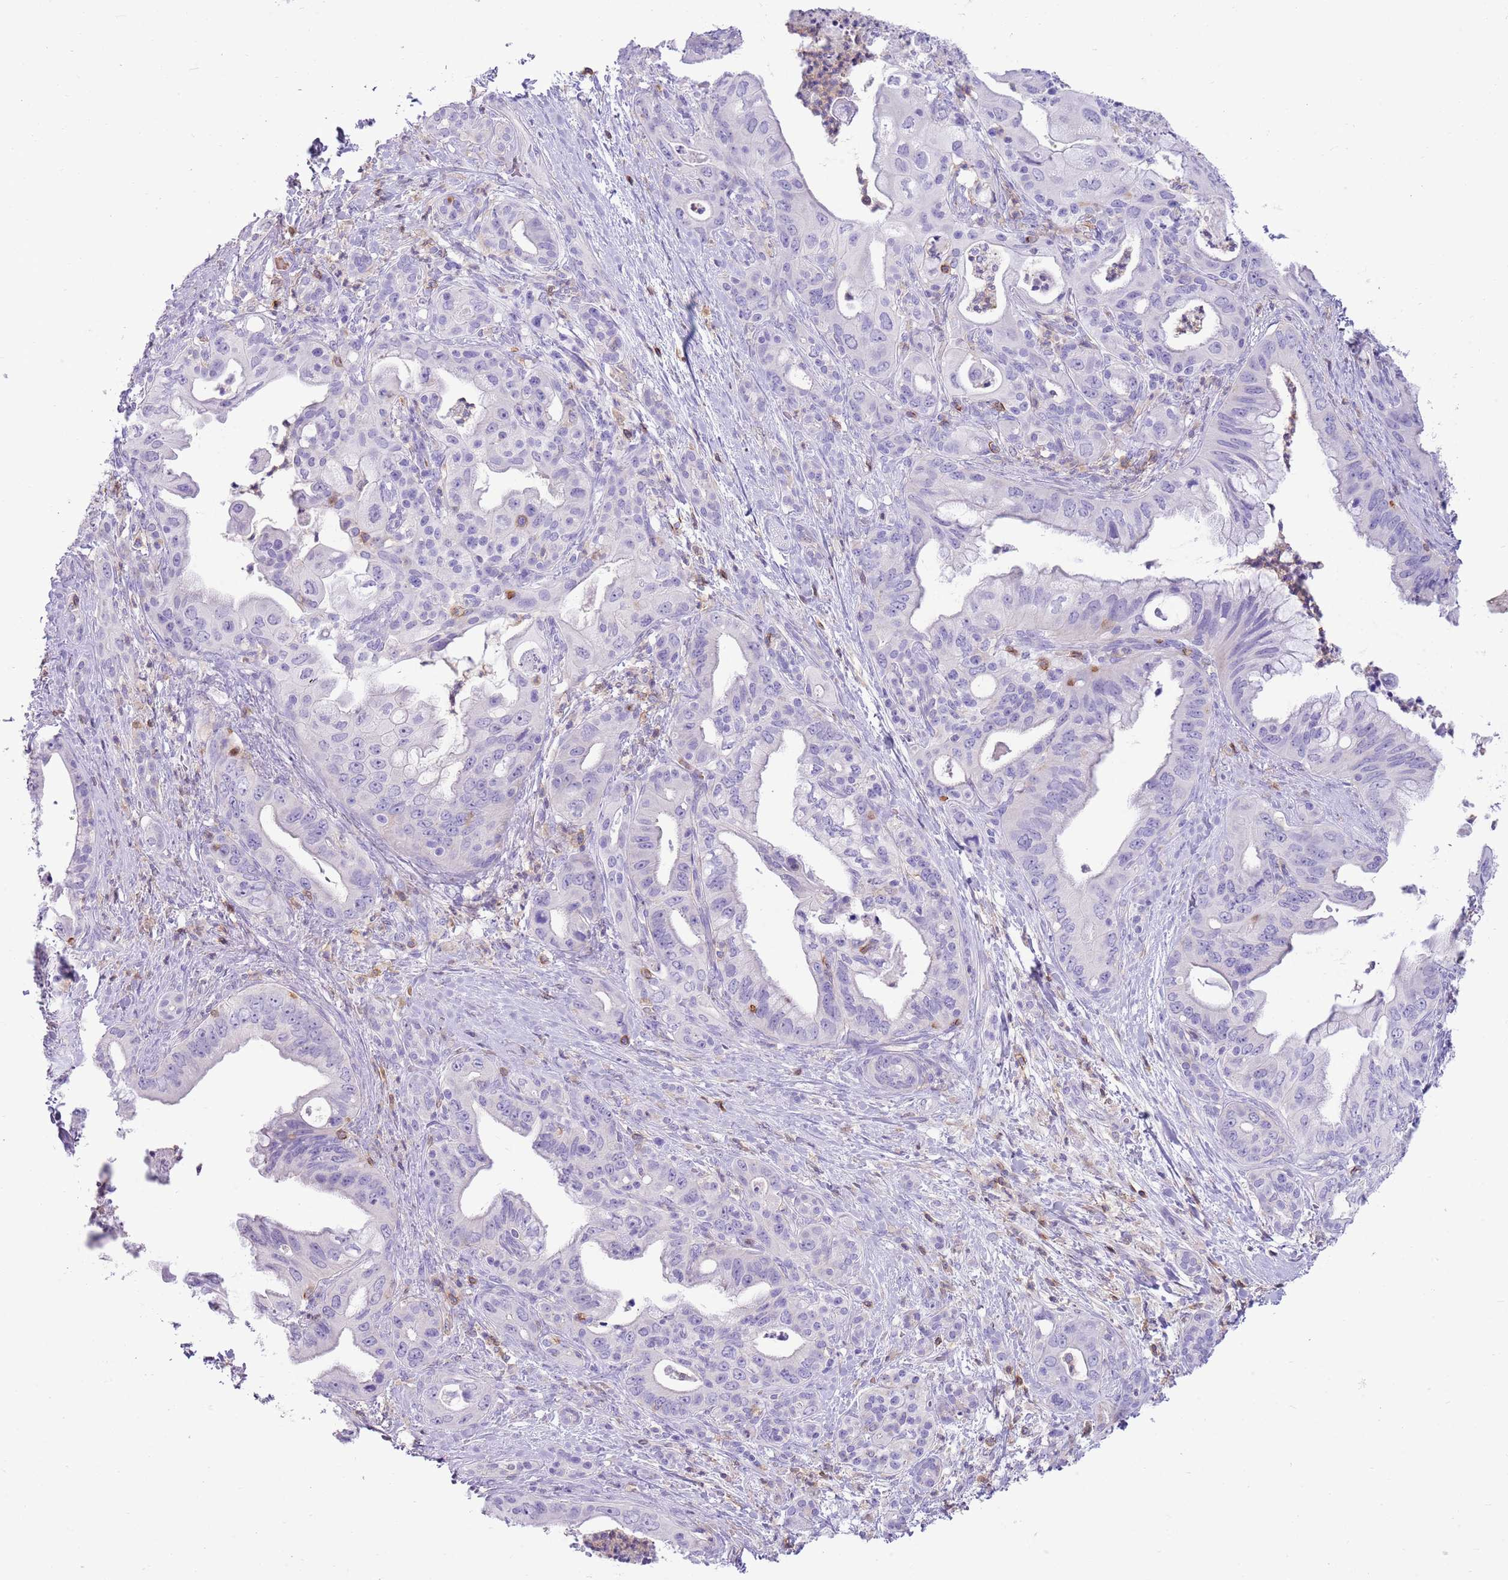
{"staining": {"intensity": "negative", "quantity": "none", "location": "none"}, "tissue": "pancreatic cancer", "cell_type": "Tumor cells", "image_type": "cancer", "snomed": [{"axis": "morphology", "description": "Adenocarcinoma, NOS"}, {"axis": "topography", "description": "Pancreas"}], "caption": "Tumor cells are negative for brown protein staining in pancreatic cancer (adenocarcinoma).", "gene": "OR4Q3", "patient": {"sex": "male", "age": 58}}